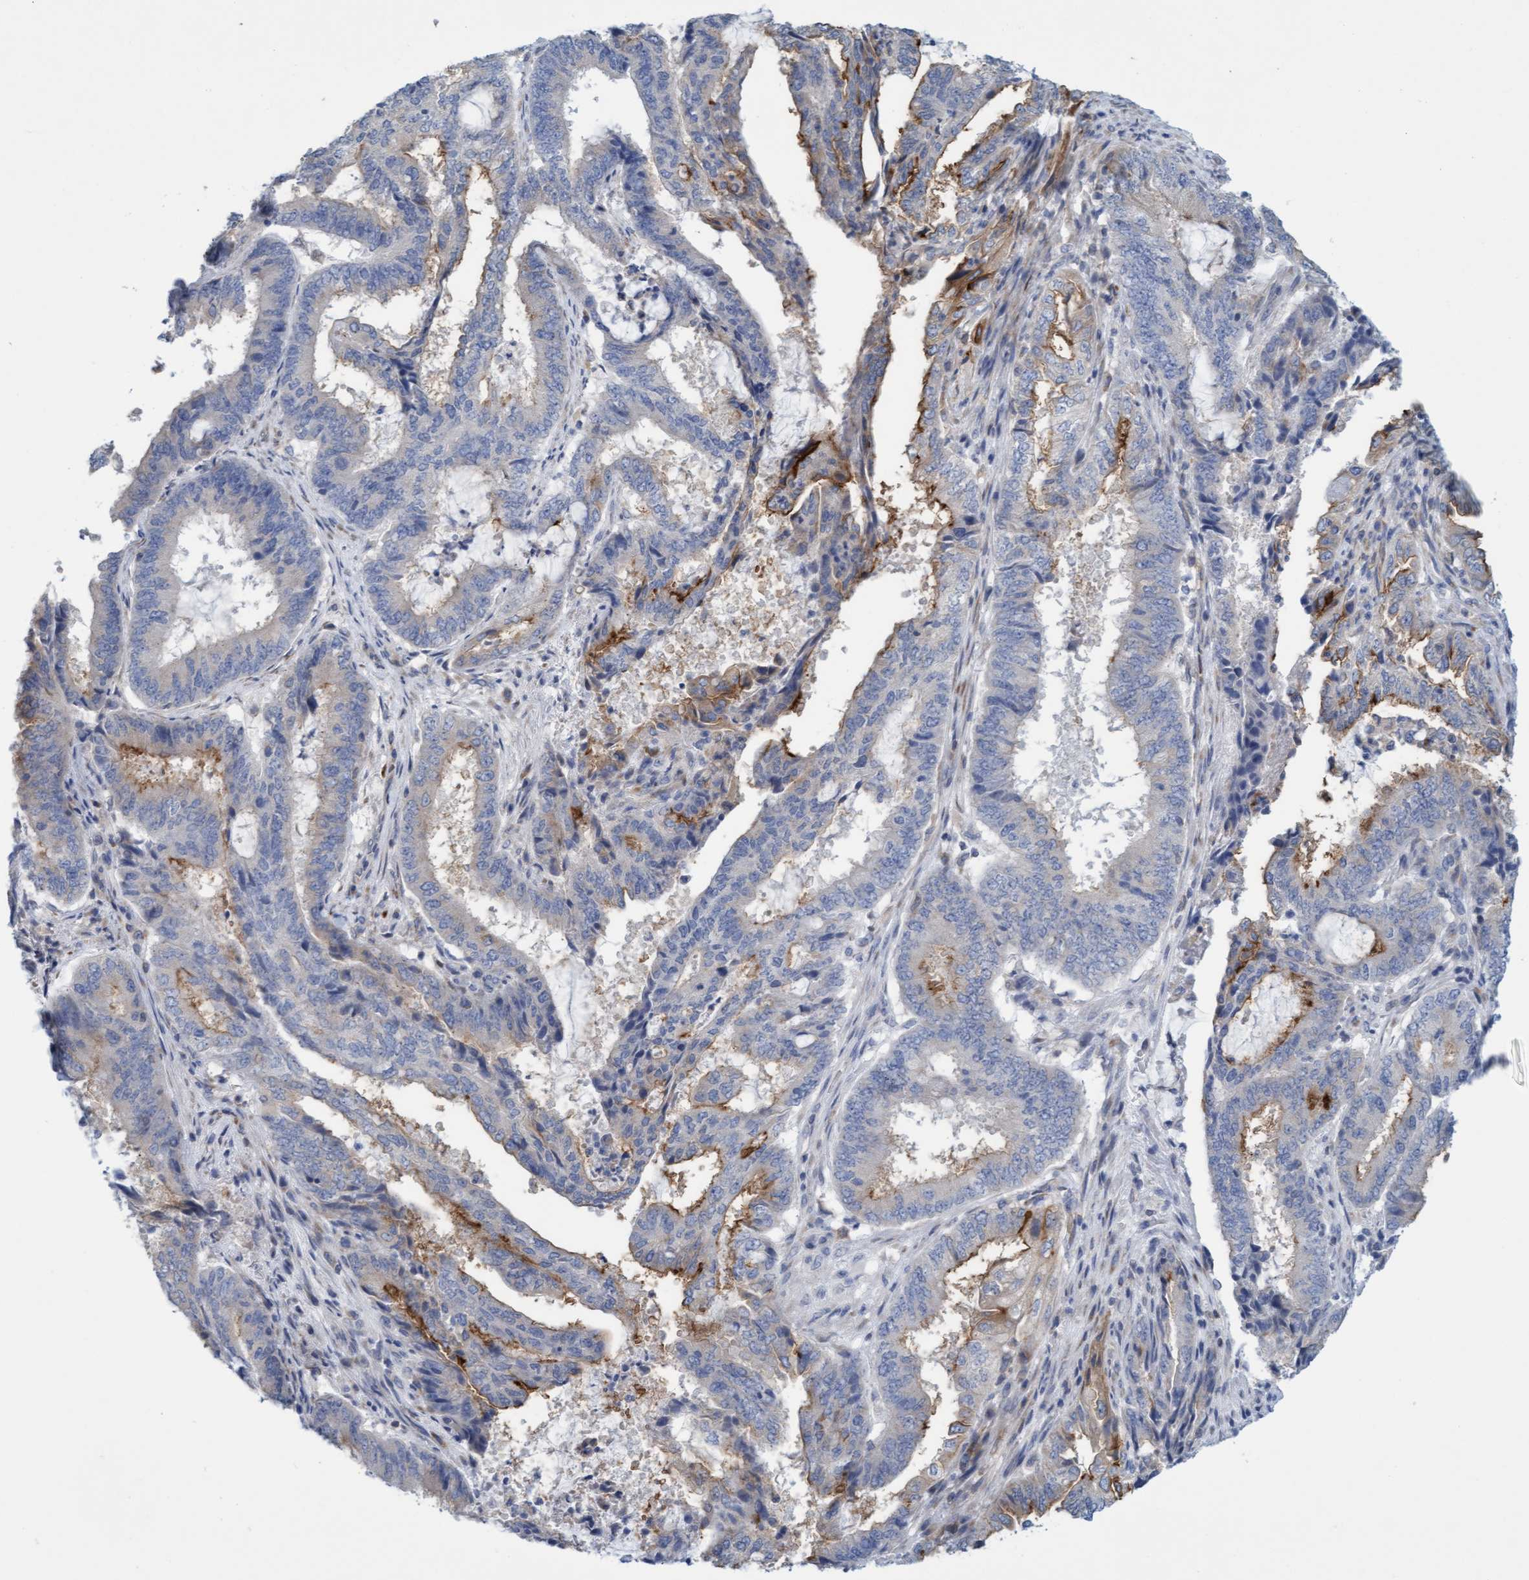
{"staining": {"intensity": "moderate", "quantity": "<25%", "location": "cytoplasmic/membranous"}, "tissue": "endometrial cancer", "cell_type": "Tumor cells", "image_type": "cancer", "snomed": [{"axis": "morphology", "description": "Adenocarcinoma, NOS"}, {"axis": "topography", "description": "Endometrium"}], "caption": "A brown stain highlights moderate cytoplasmic/membranous positivity of a protein in endometrial adenocarcinoma tumor cells.", "gene": "SLC28A3", "patient": {"sex": "female", "age": 51}}